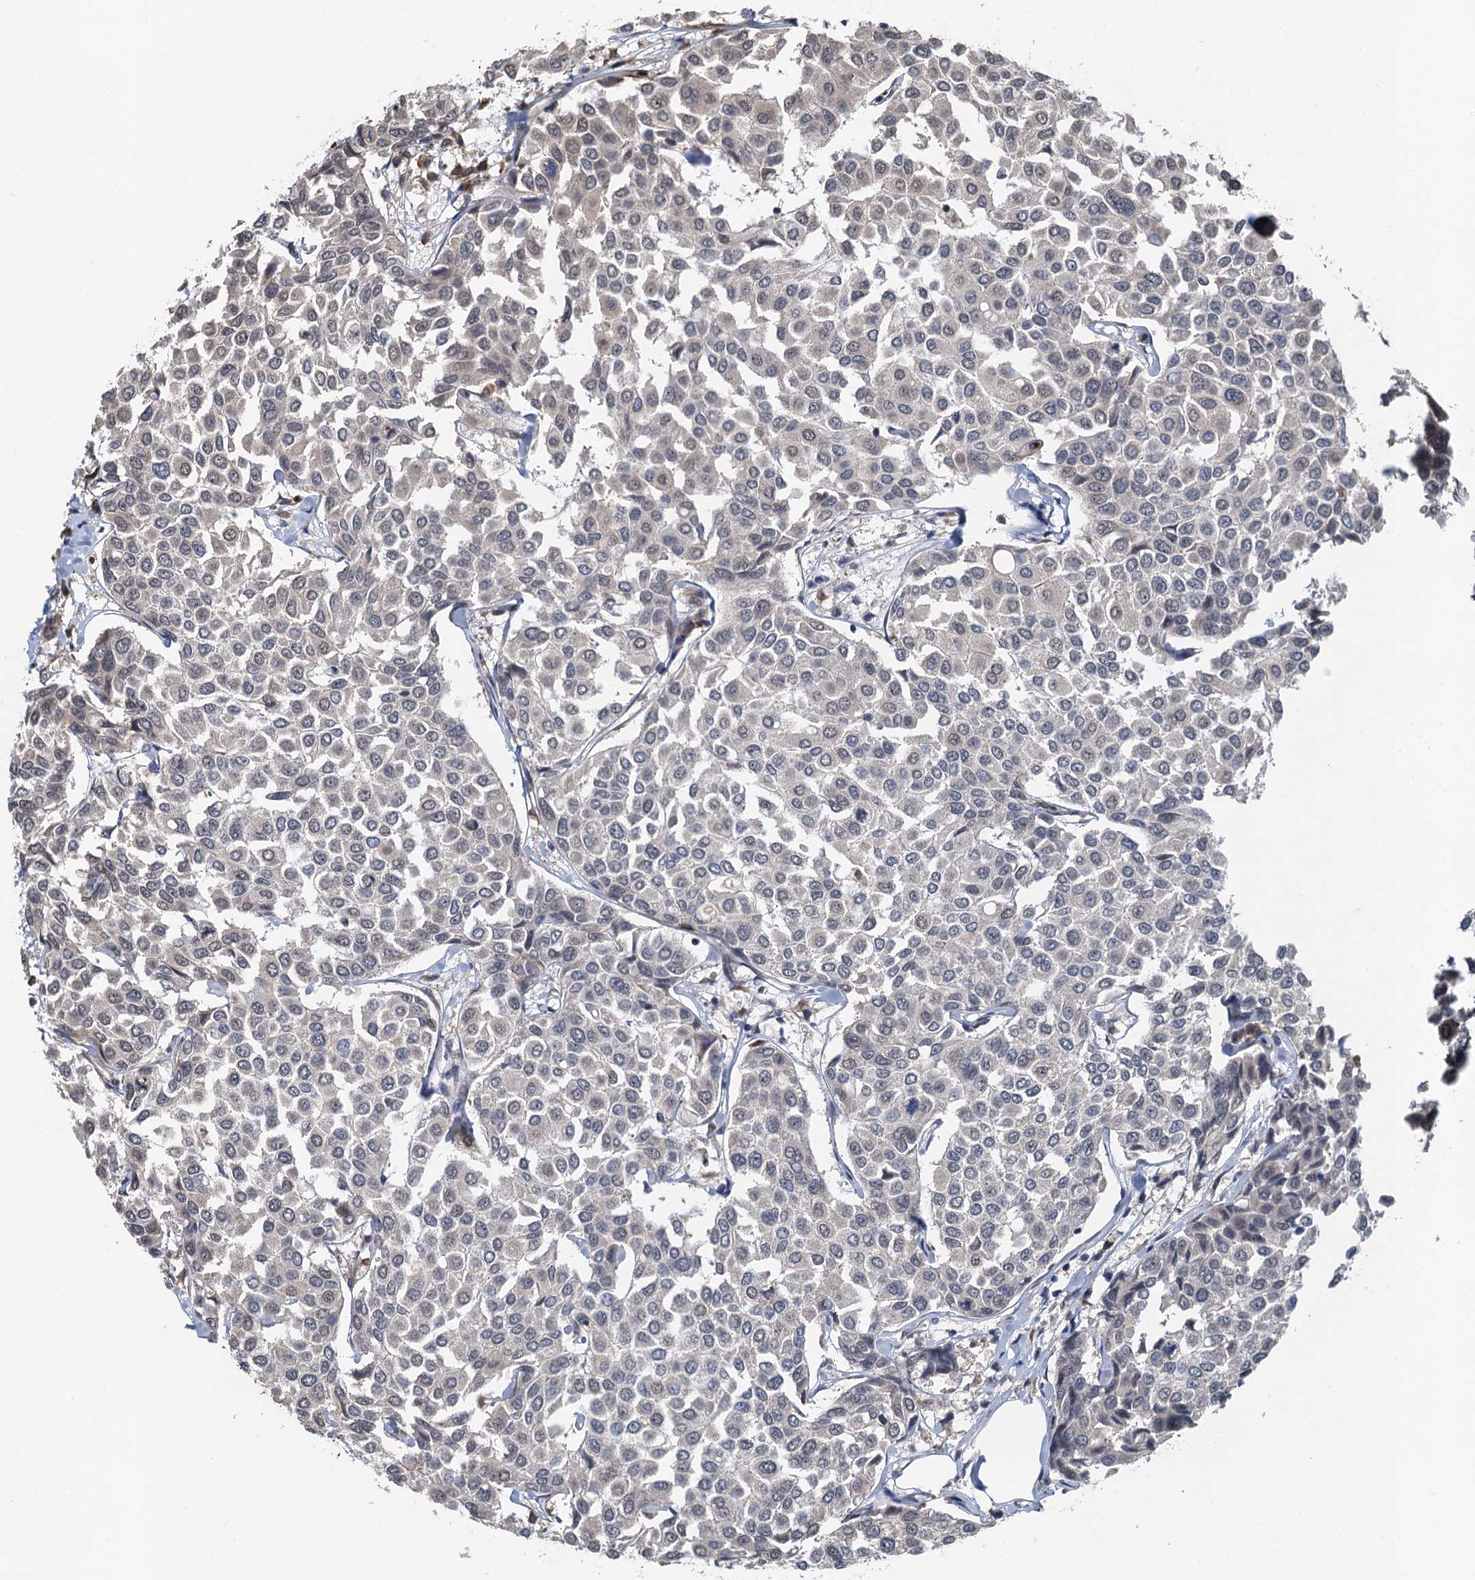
{"staining": {"intensity": "negative", "quantity": "none", "location": "none"}, "tissue": "breast cancer", "cell_type": "Tumor cells", "image_type": "cancer", "snomed": [{"axis": "morphology", "description": "Duct carcinoma"}, {"axis": "topography", "description": "Breast"}], "caption": "IHC of human breast invasive ductal carcinoma reveals no positivity in tumor cells.", "gene": "WHAMM", "patient": {"sex": "female", "age": 55}}